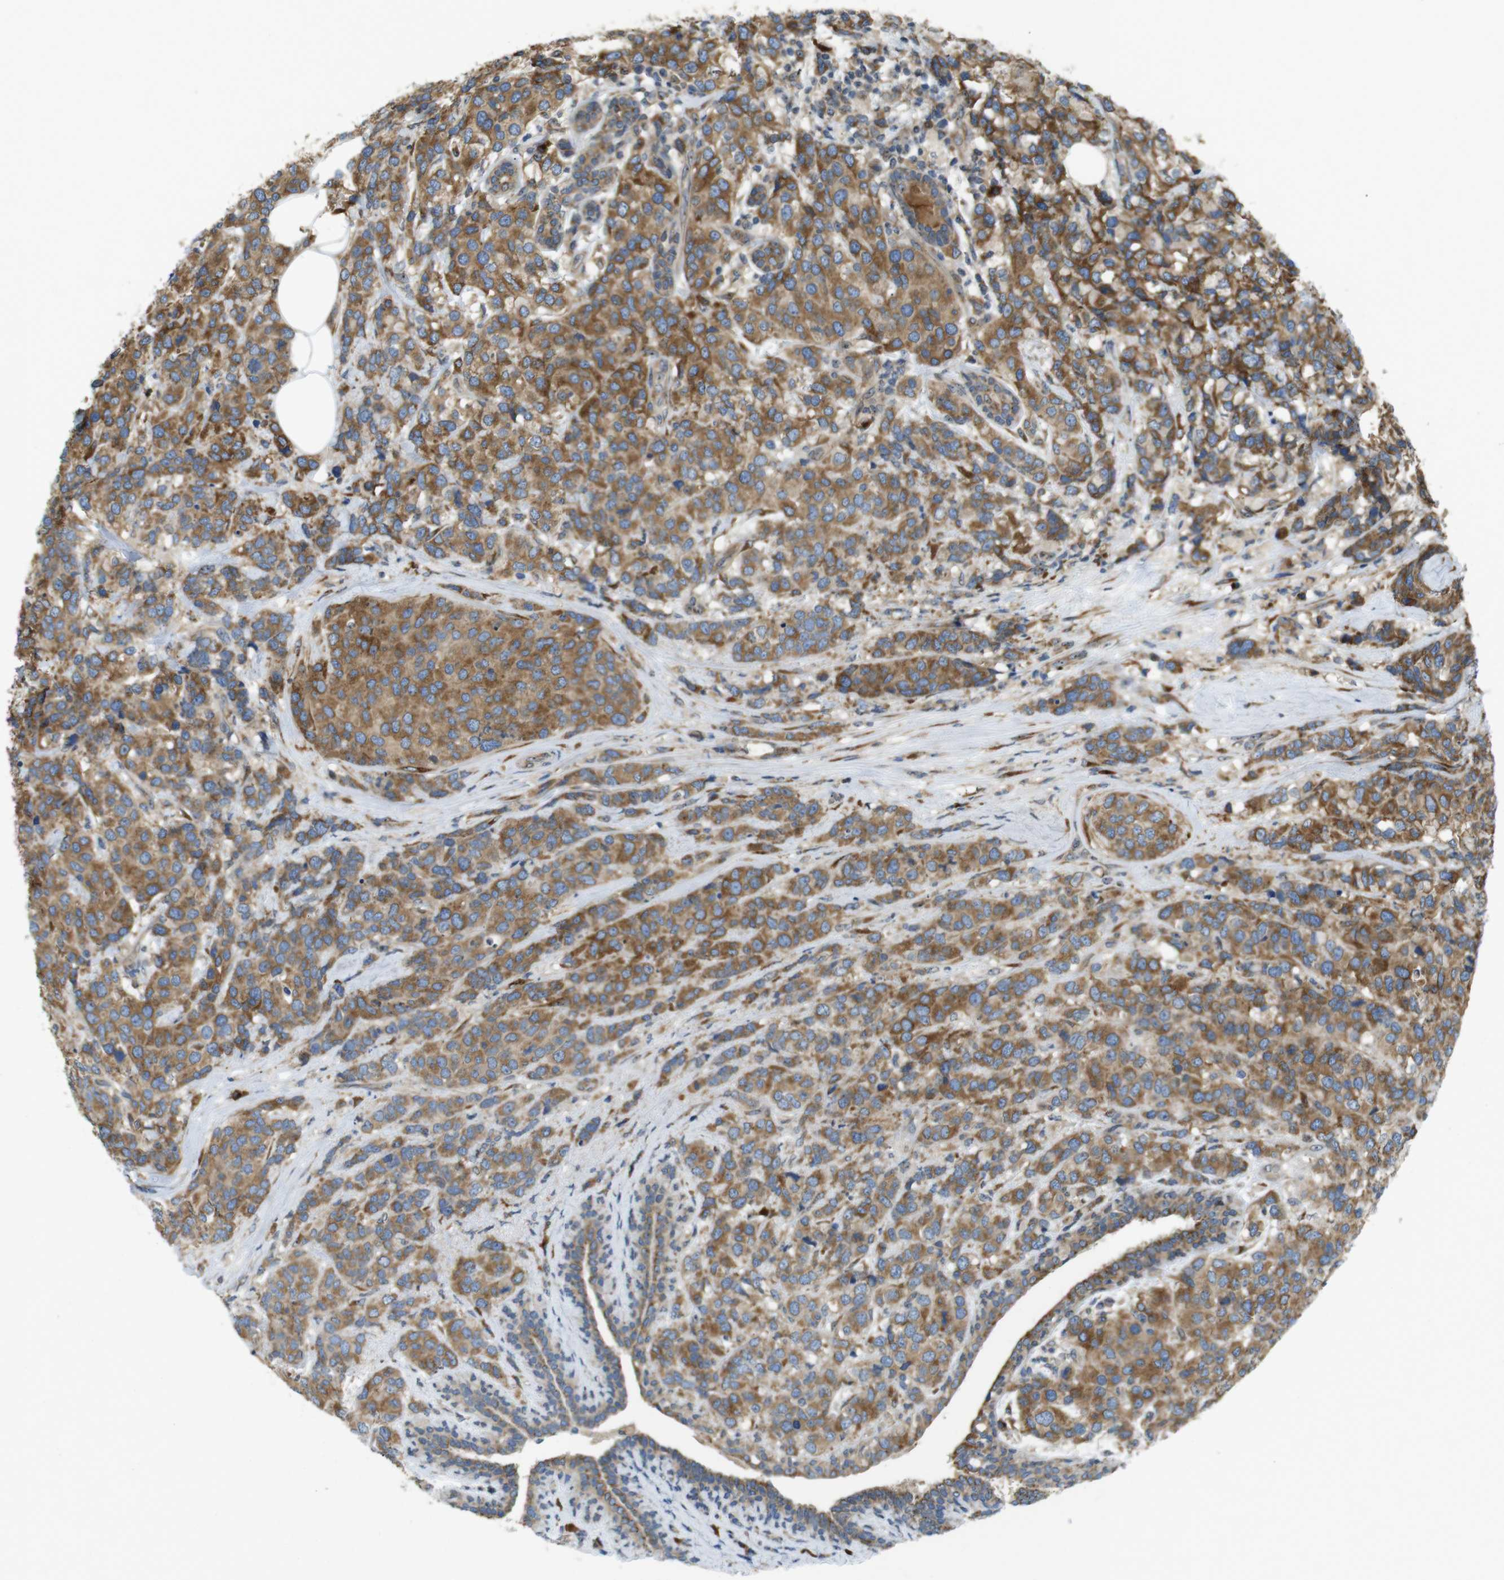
{"staining": {"intensity": "moderate", "quantity": ">75%", "location": "cytoplasmic/membranous"}, "tissue": "breast cancer", "cell_type": "Tumor cells", "image_type": "cancer", "snomed": [{"axis": "morphology", "description": "Lobular carcinoma"}, {"axis": "topography", "description": "Breast"}], "caption": "Immunohistochemical staining of human breast cancer (lobular carcinoma) shows medium levels of moderate cytoplasmic/membranous protein staining in about >75% of tumor cells.", "gene": "TMEM143", "patient": {"sex": "female", "age": 59}}